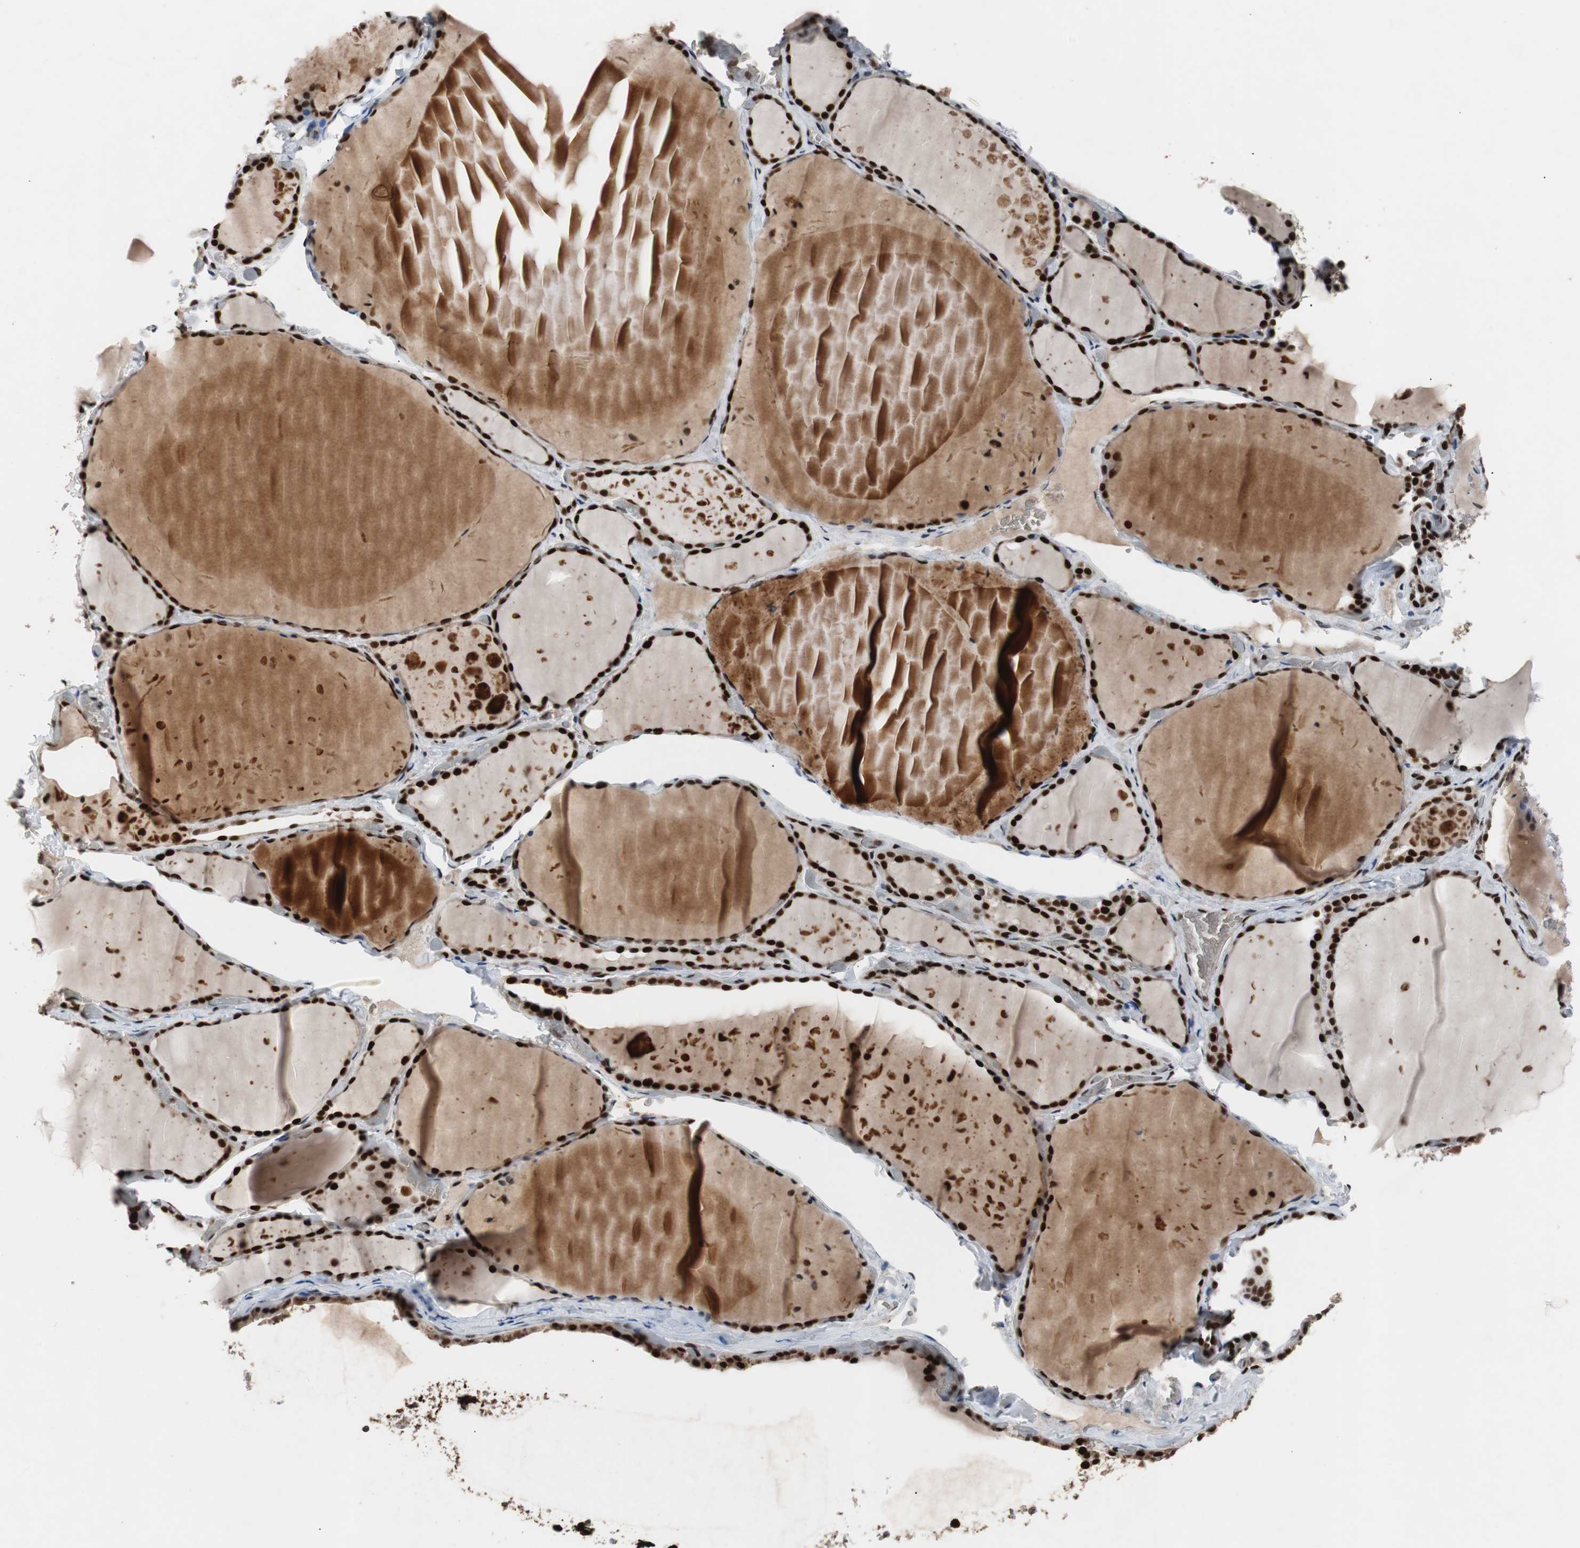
{"staining": {"intensity": "strong", "quantity": ">75%", "location": "nuclear"}, "tissue": "thyroid gland", "cell_type": "Glandular cells", "image_type": "normal", "snomed": [{"axis": "morphology", "description": "Normal tissue, NOS"}, {"axis": "topography", "description": "Thyroid gland"}], "caption": "This is an image of IHC staining of benign thyroid gland, which shows strong positivity in the nuclear of glandular cells.", "gene": "NBL1", "patient": {"sex": "female", "age": 22}}